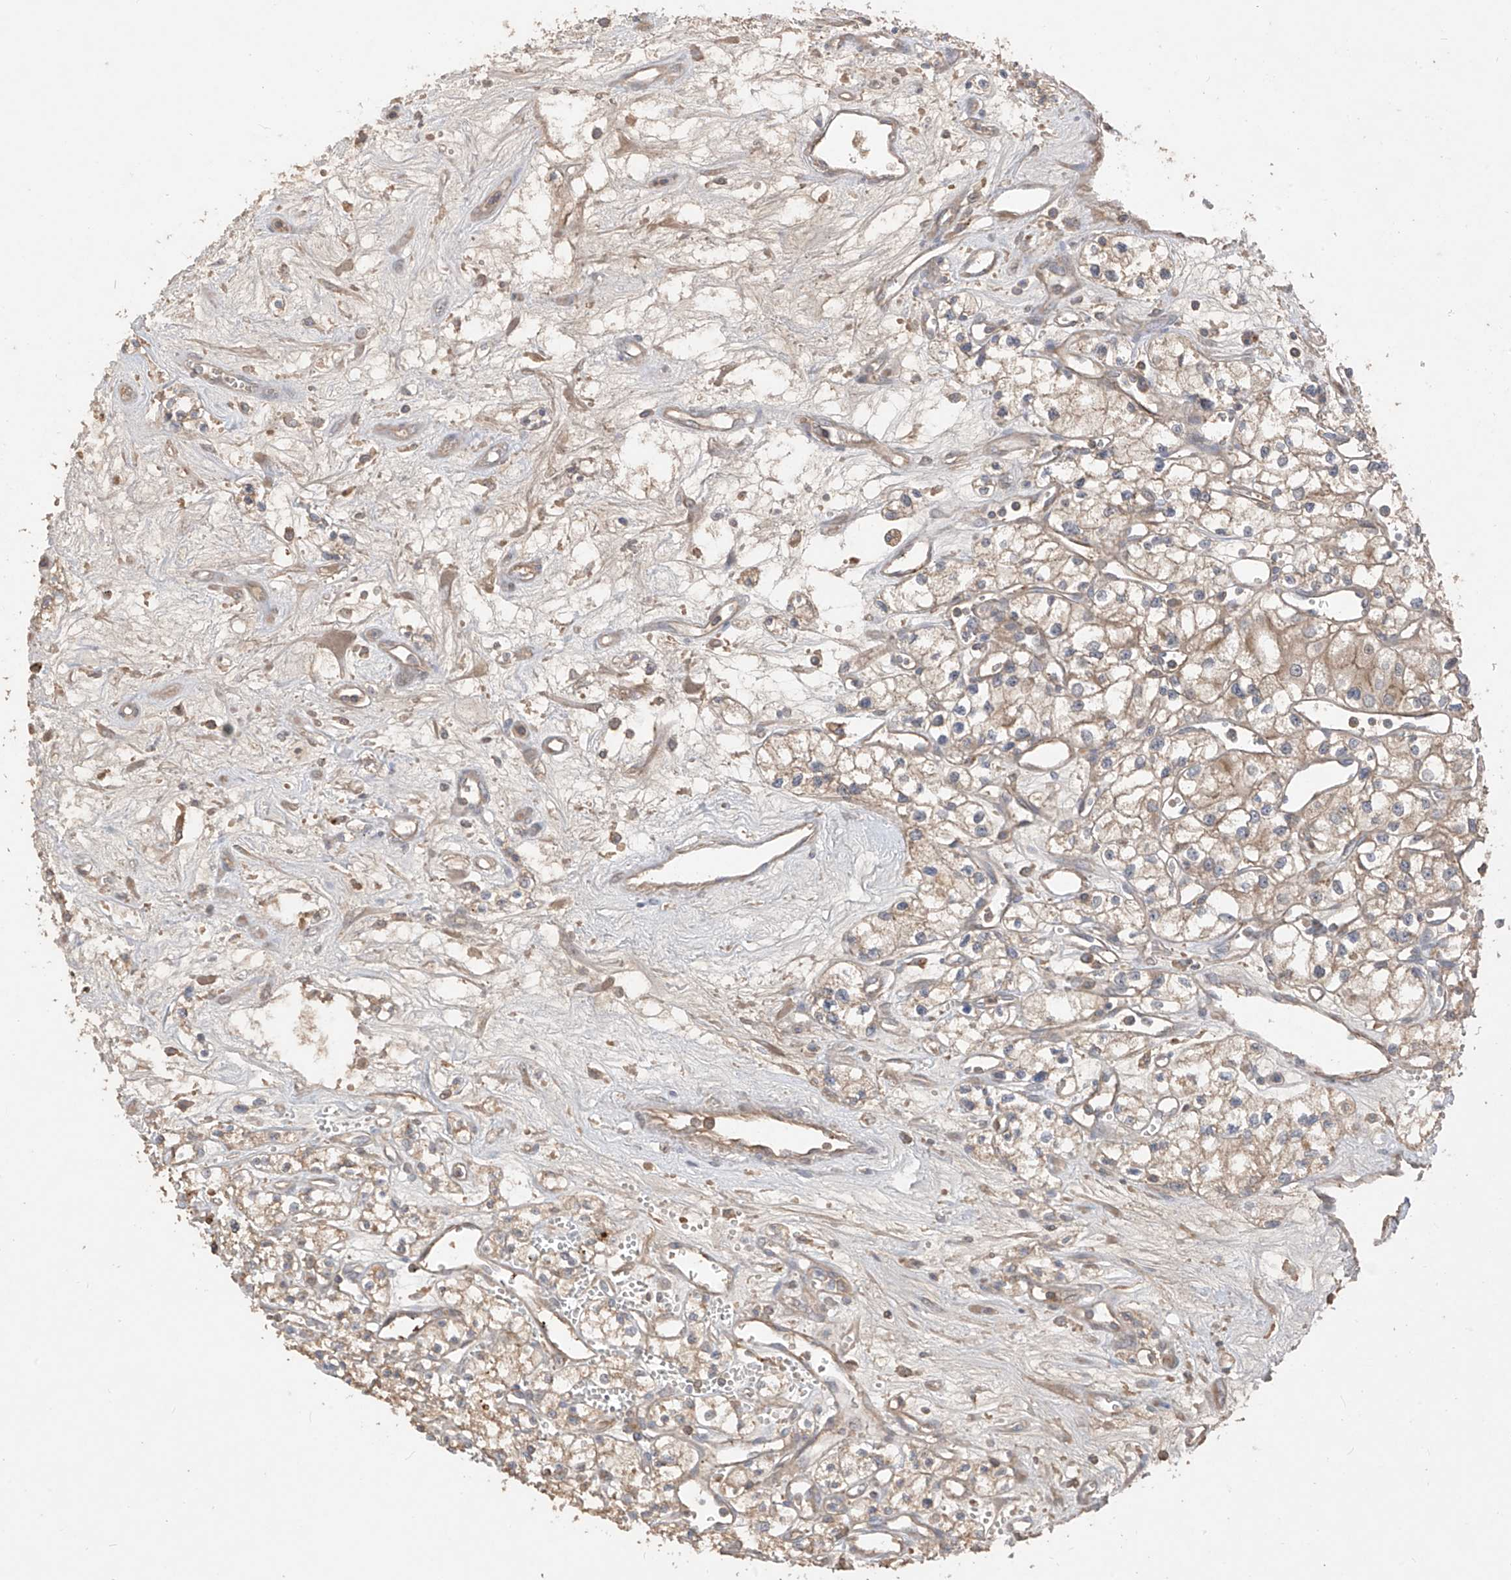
{"staining": {"intensity": "weak", "quantity": ">75%", "location": "cytoplasmic/membranous"}, "tissue": "renal cancer", "cell_type": "Tumor cells", "image_type": "cancer", "snomed": [{"axis": "morphology", "description": "Adenocarcinoma, NOS"}, {"axis": "topography", "description": "Kidney"}], "caption": "A brown stain shows weak cytoplasmic/membranous expression of a protein in human renal cancer tumor cells.", "gene": "CACNA2D4", "patient": {"sex": "male", "age": 59}}